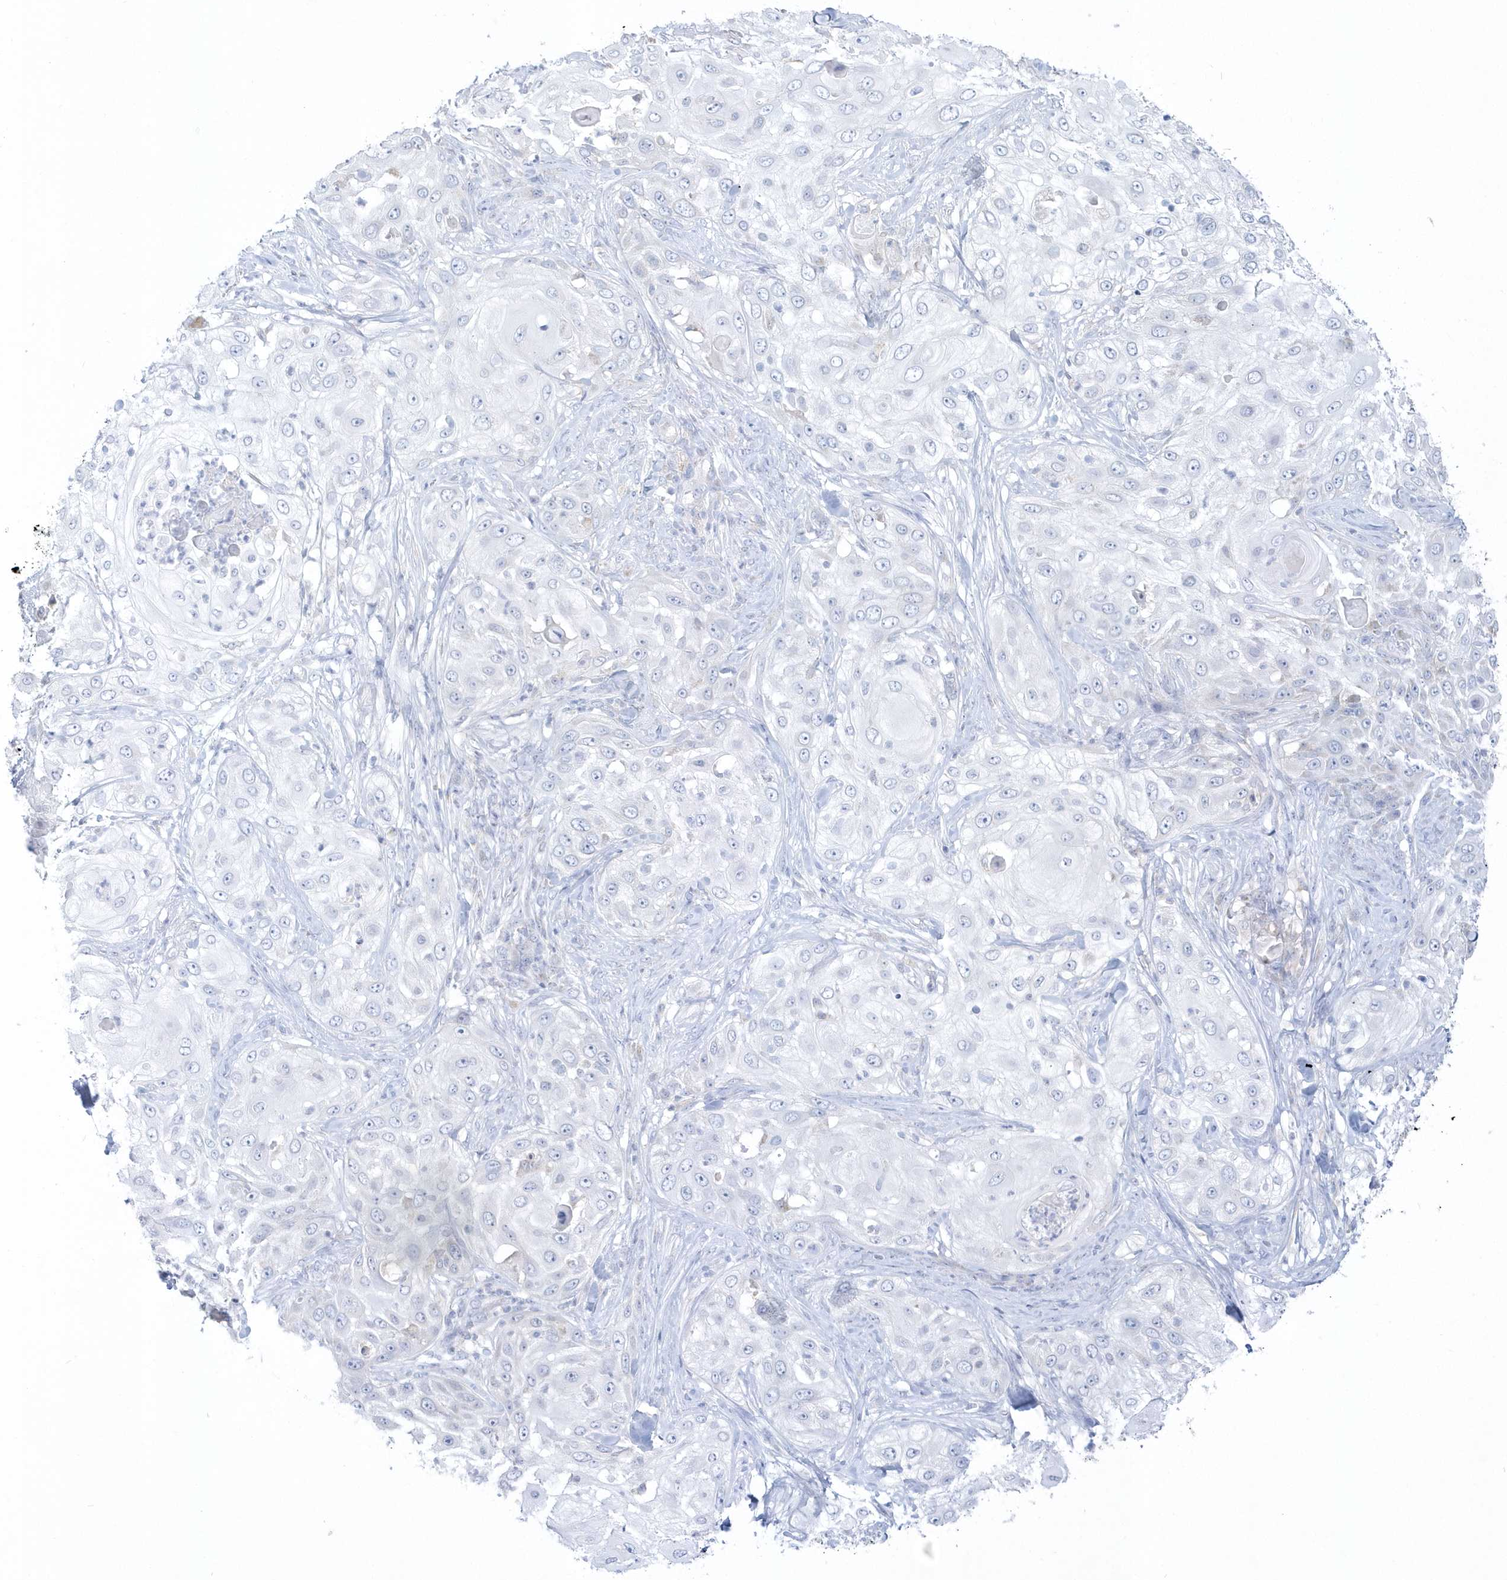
{"staining": {"intensity": "negative", "quantity": "none", "location": "none"}, "tissue": "skin cancer", "cell_type": "Tumor cells", "image_type": "cancer", "snomed": [{"axis": "morphology", "description": "Squamous cell carcinoma, NOS"}, {"axis": "topography", "description": "Skin"}], "caption": "This micrograph is of skin cancer (squamous cell carcinoma) stained with immunohistochemistry to label a protein in brown with the nuclei are counter-stained blue. There is no expression in tumor cells.", "gene": "PCBD1", "patient": {"sex": "female", "age": 44}}